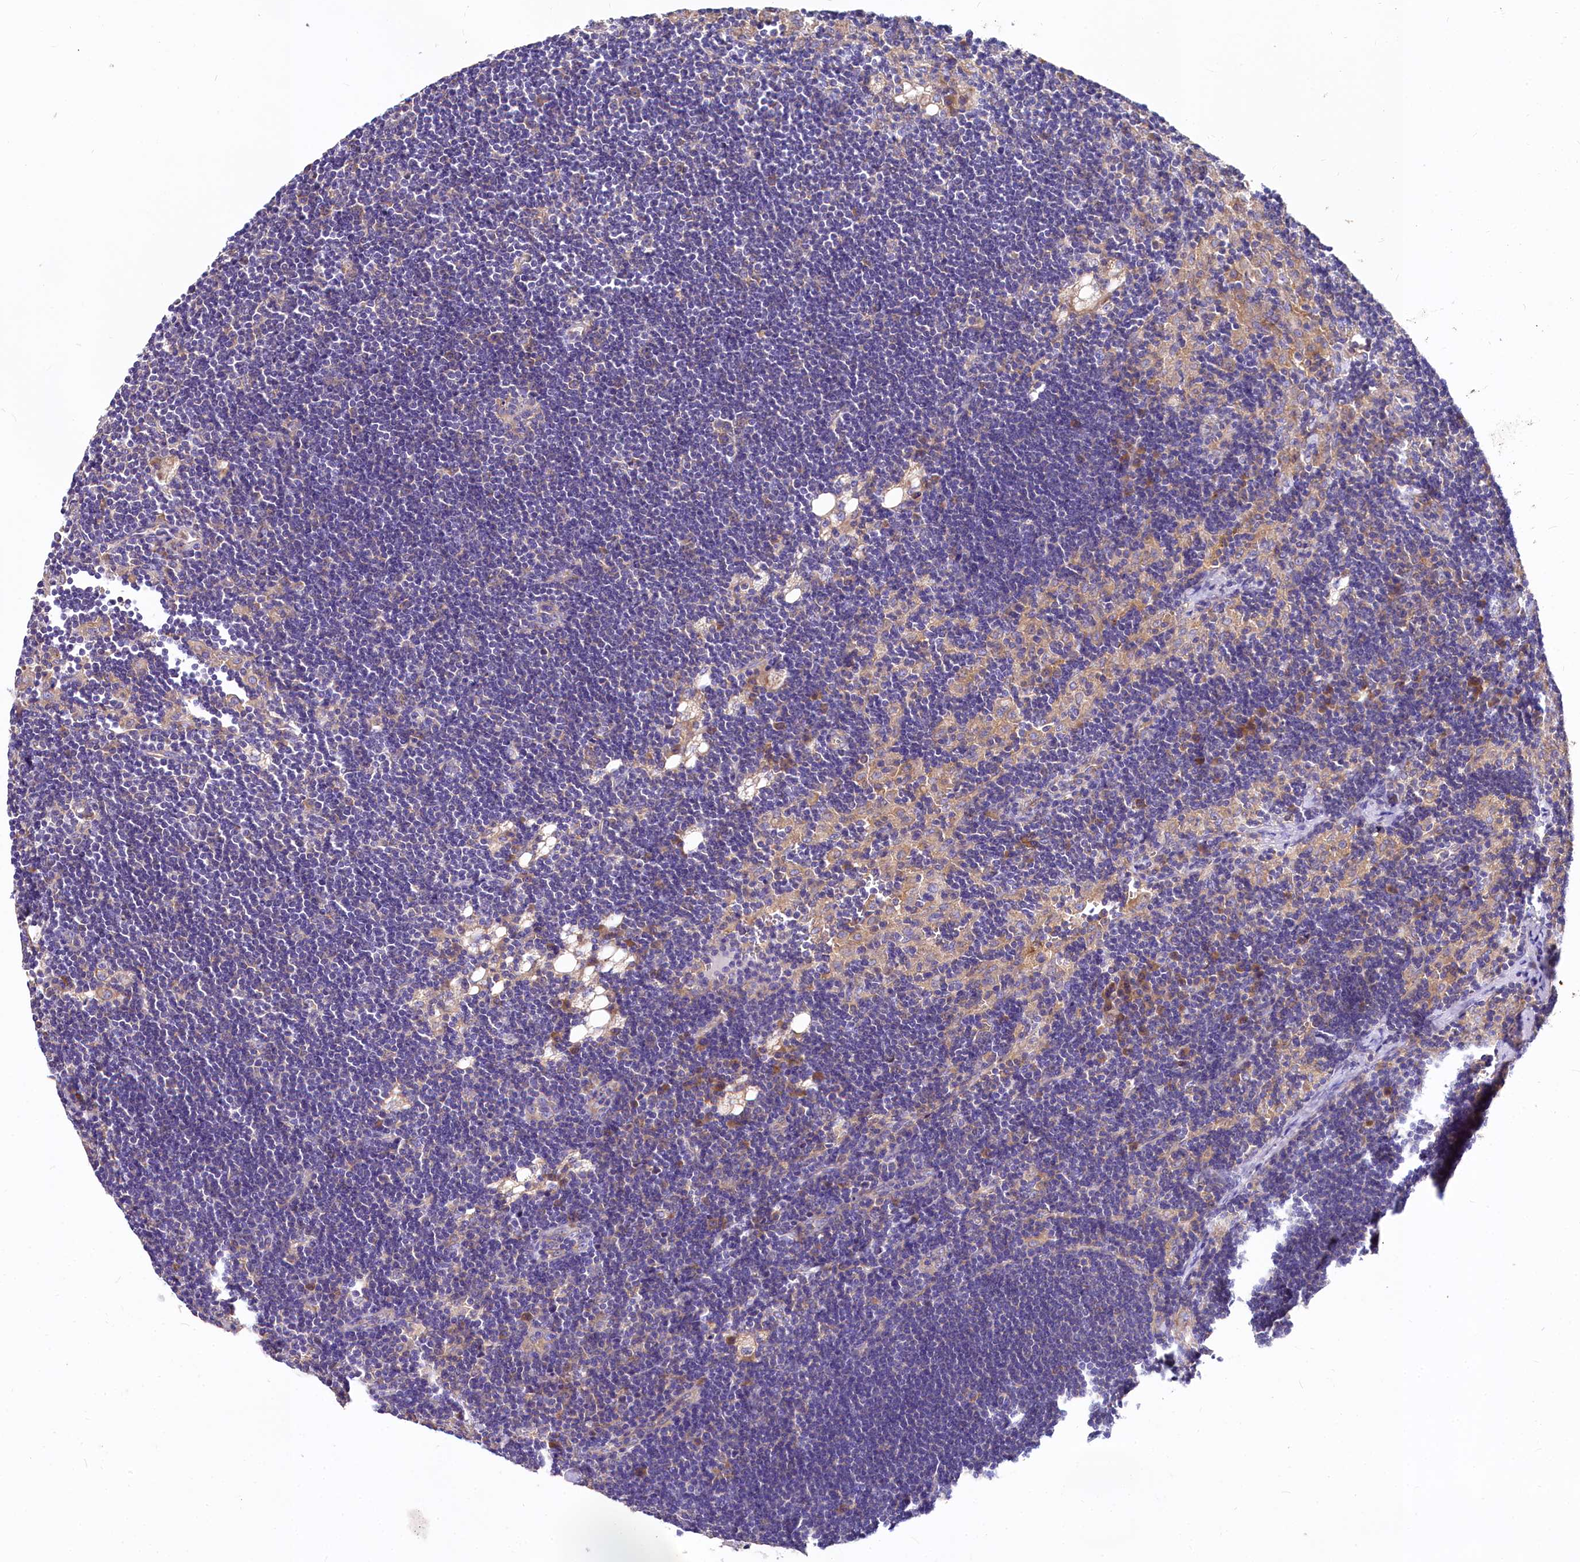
{"staining": {"intensity": "moderate", "quantity": "<25%", "location": "cytoplasmic/membranous"}, "tissue": "lymph node", "cell_type": "Non-germinal center cells", "image_type": "normal", "snomed": [{"axis": "morphology", "description": "Normal tissue, NOS"}, {"axis": "topography", "description": "Lymph node"}], "caption": "This is a micrograph of IHC staining of normal lymph node, which shows moderate staining in the cytoplasmic/membranous of non-germinal center cells.", "gene": "QARS1", "patient": {"sex": "male", "age": 24}}